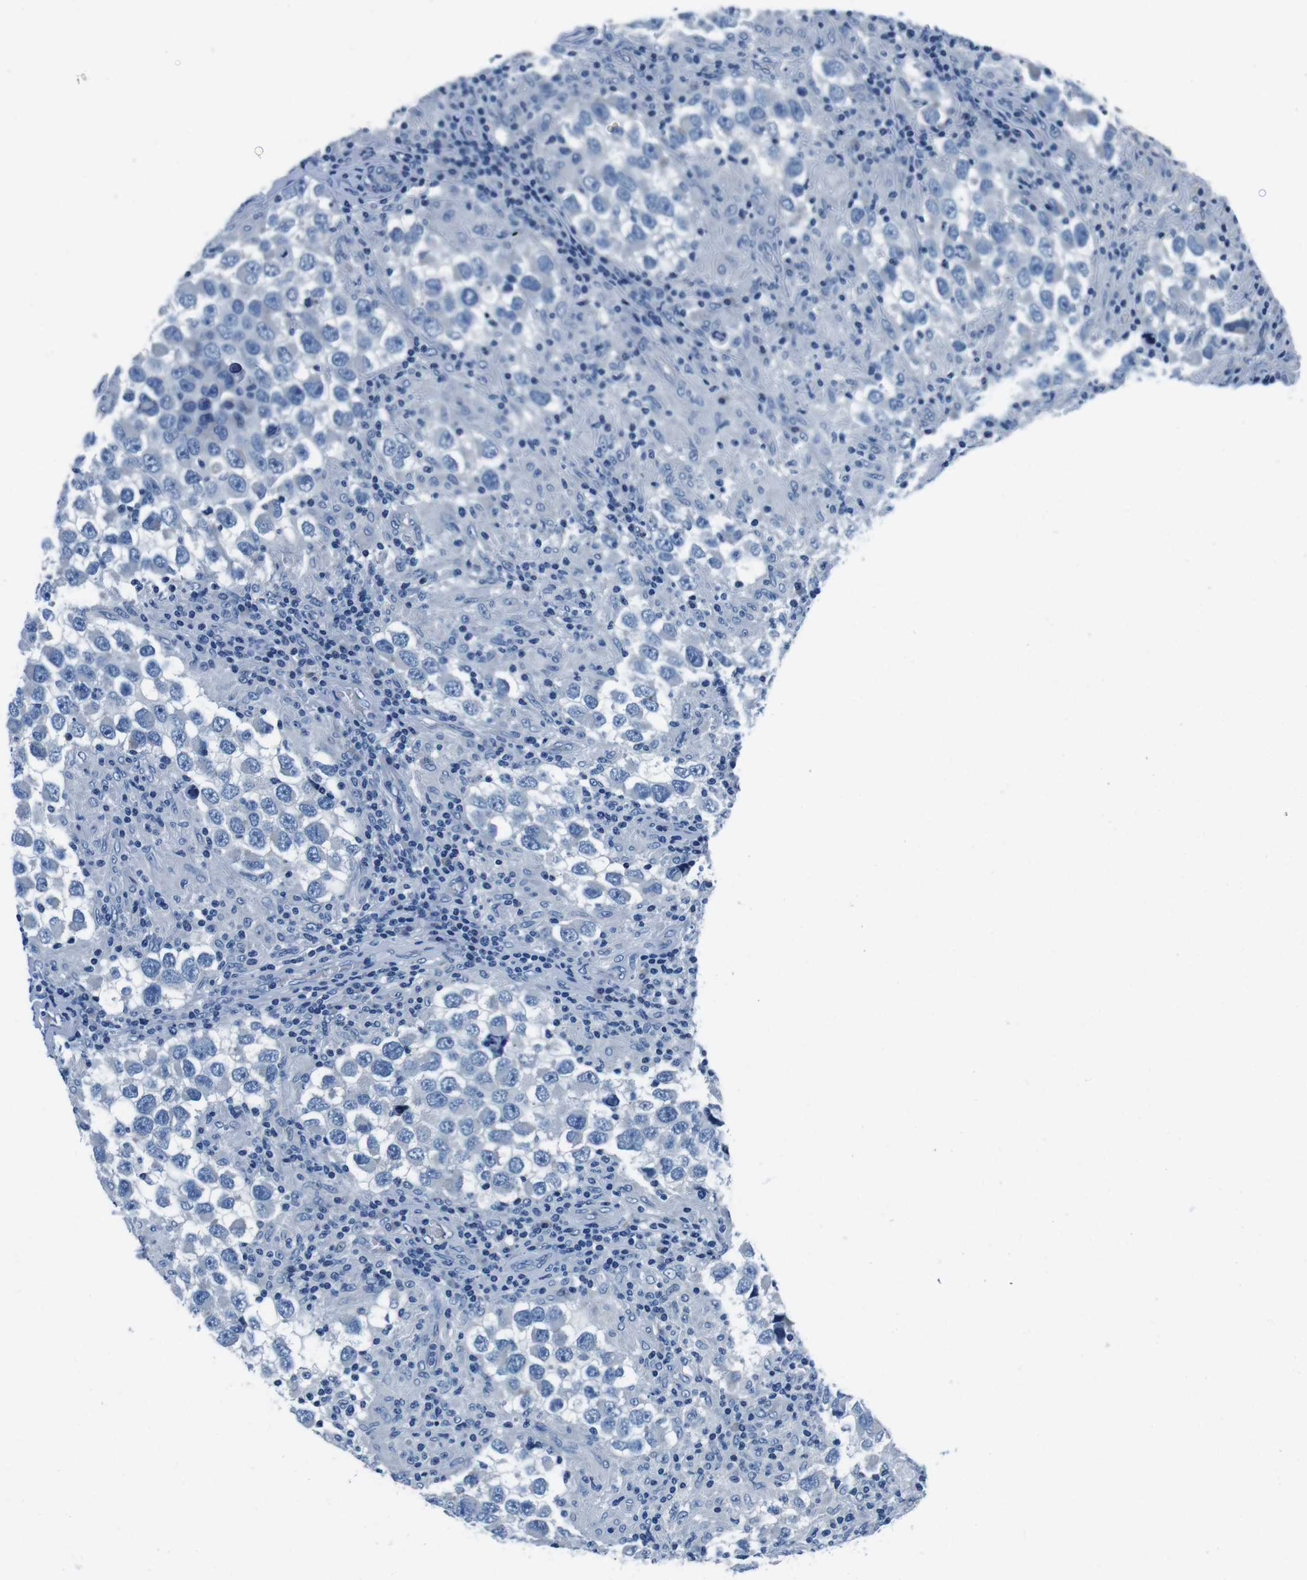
{"staining": {"intensity": "negative", "quantity": "none", "location": "none"}, "tissue": "testis cancer", "cell_type": "Tumor cells", "image_type": "cancer", "snomed": [{"axis": "morphology", "description": "Carcinoma, Embryonal, NOS"}, {"axis": "topography", "description": "Testis"}], "caption": "A micrograph of human embryonal carcinoma (testis) is negative for staining in tumor cells.", "gene": "CASQ1", "patient": {"sex": "male", "age": 21}}